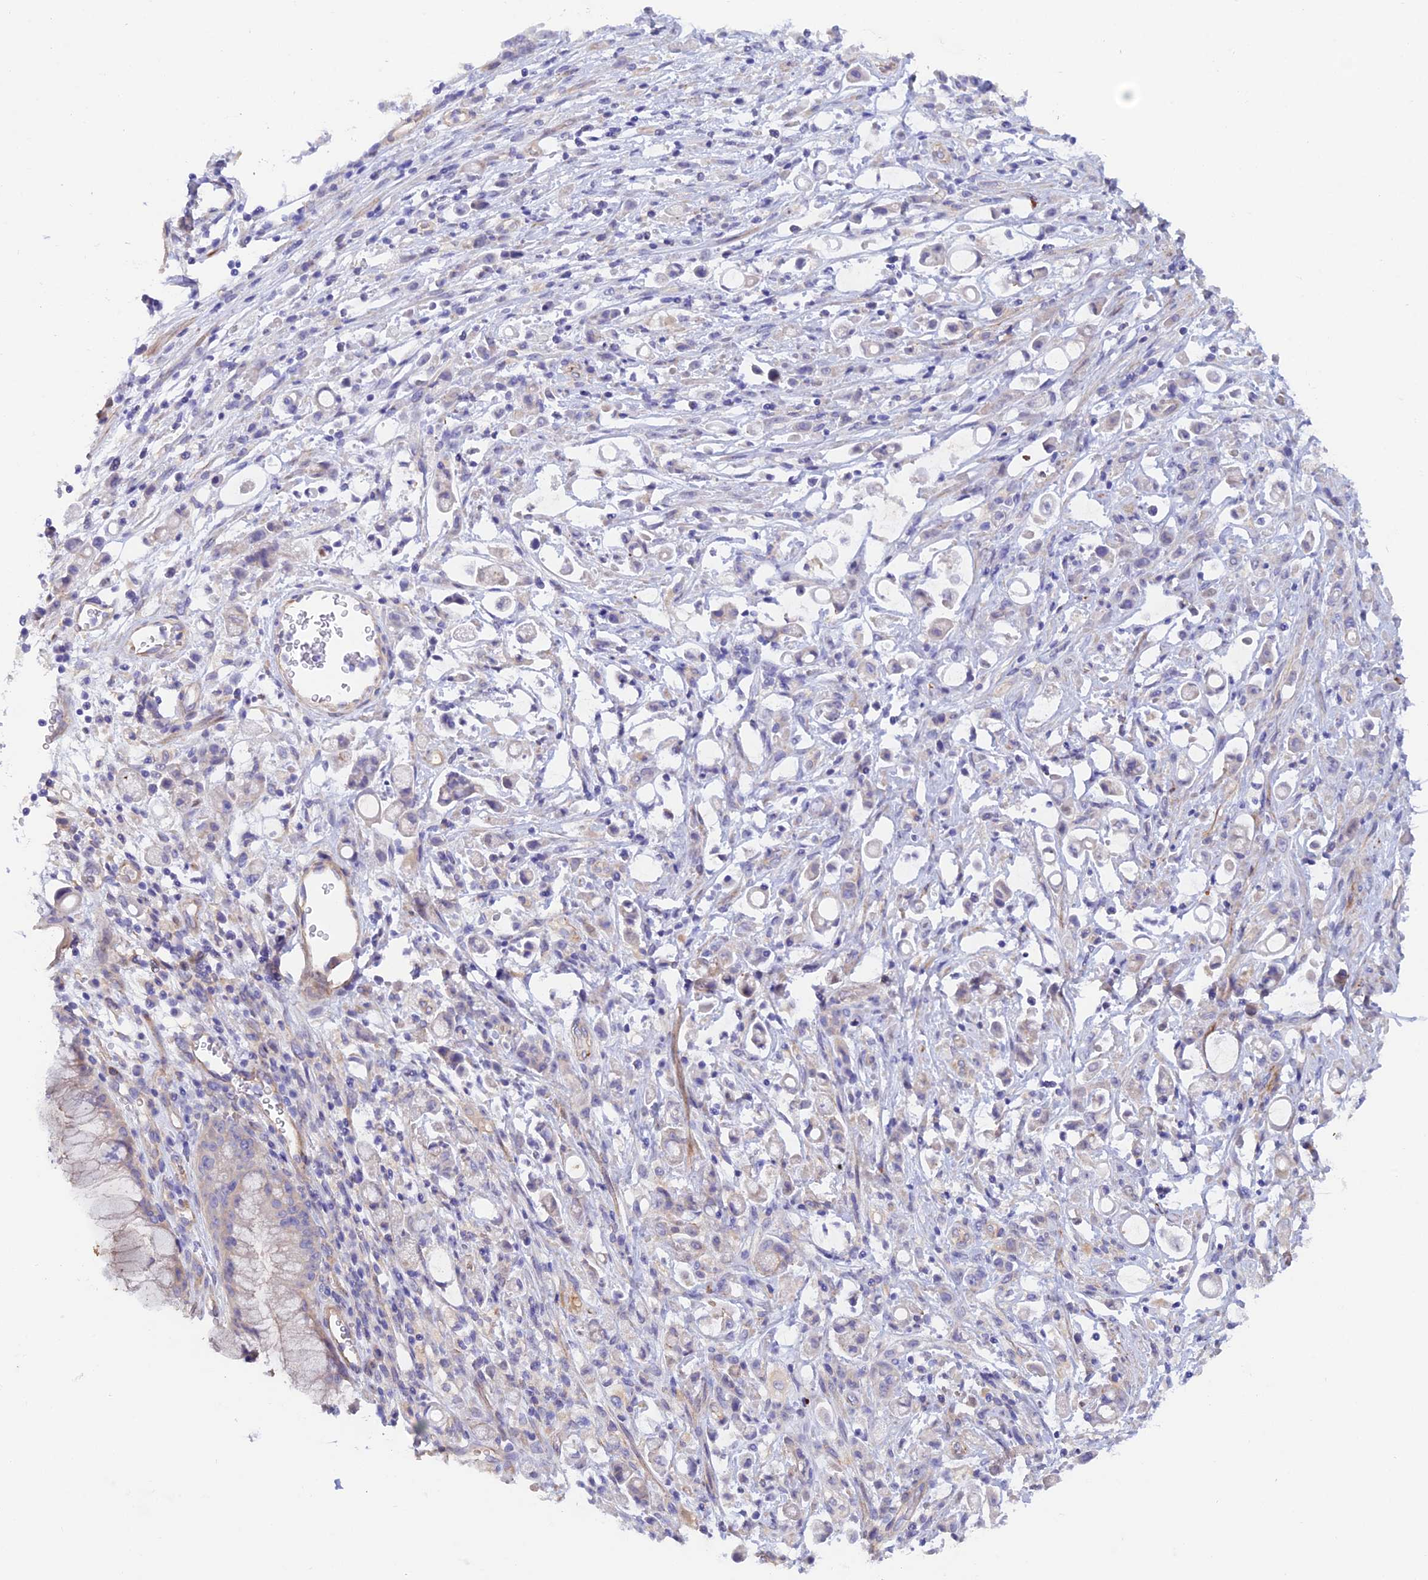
{"staining": {"intensity": "negative", "quantity": "none", "location": "none"}, "tissue": "stomach cancer", "cell_type": "Tumor cells", "image_type": "cancer", "snomed": [{"axis": "morphology", "description": "Adenocarcinoma, NOS"}, {"axis": "topography", "description": "Stomach"}], "caption": "Stomach cancer (adenocarcinoma) was stained to show a protein in brown. There is no significant expression in tumor cells. Nuclei are stained in blue.", "gene": "FZR1", "patient": {"sex": "female", "age": 60}}